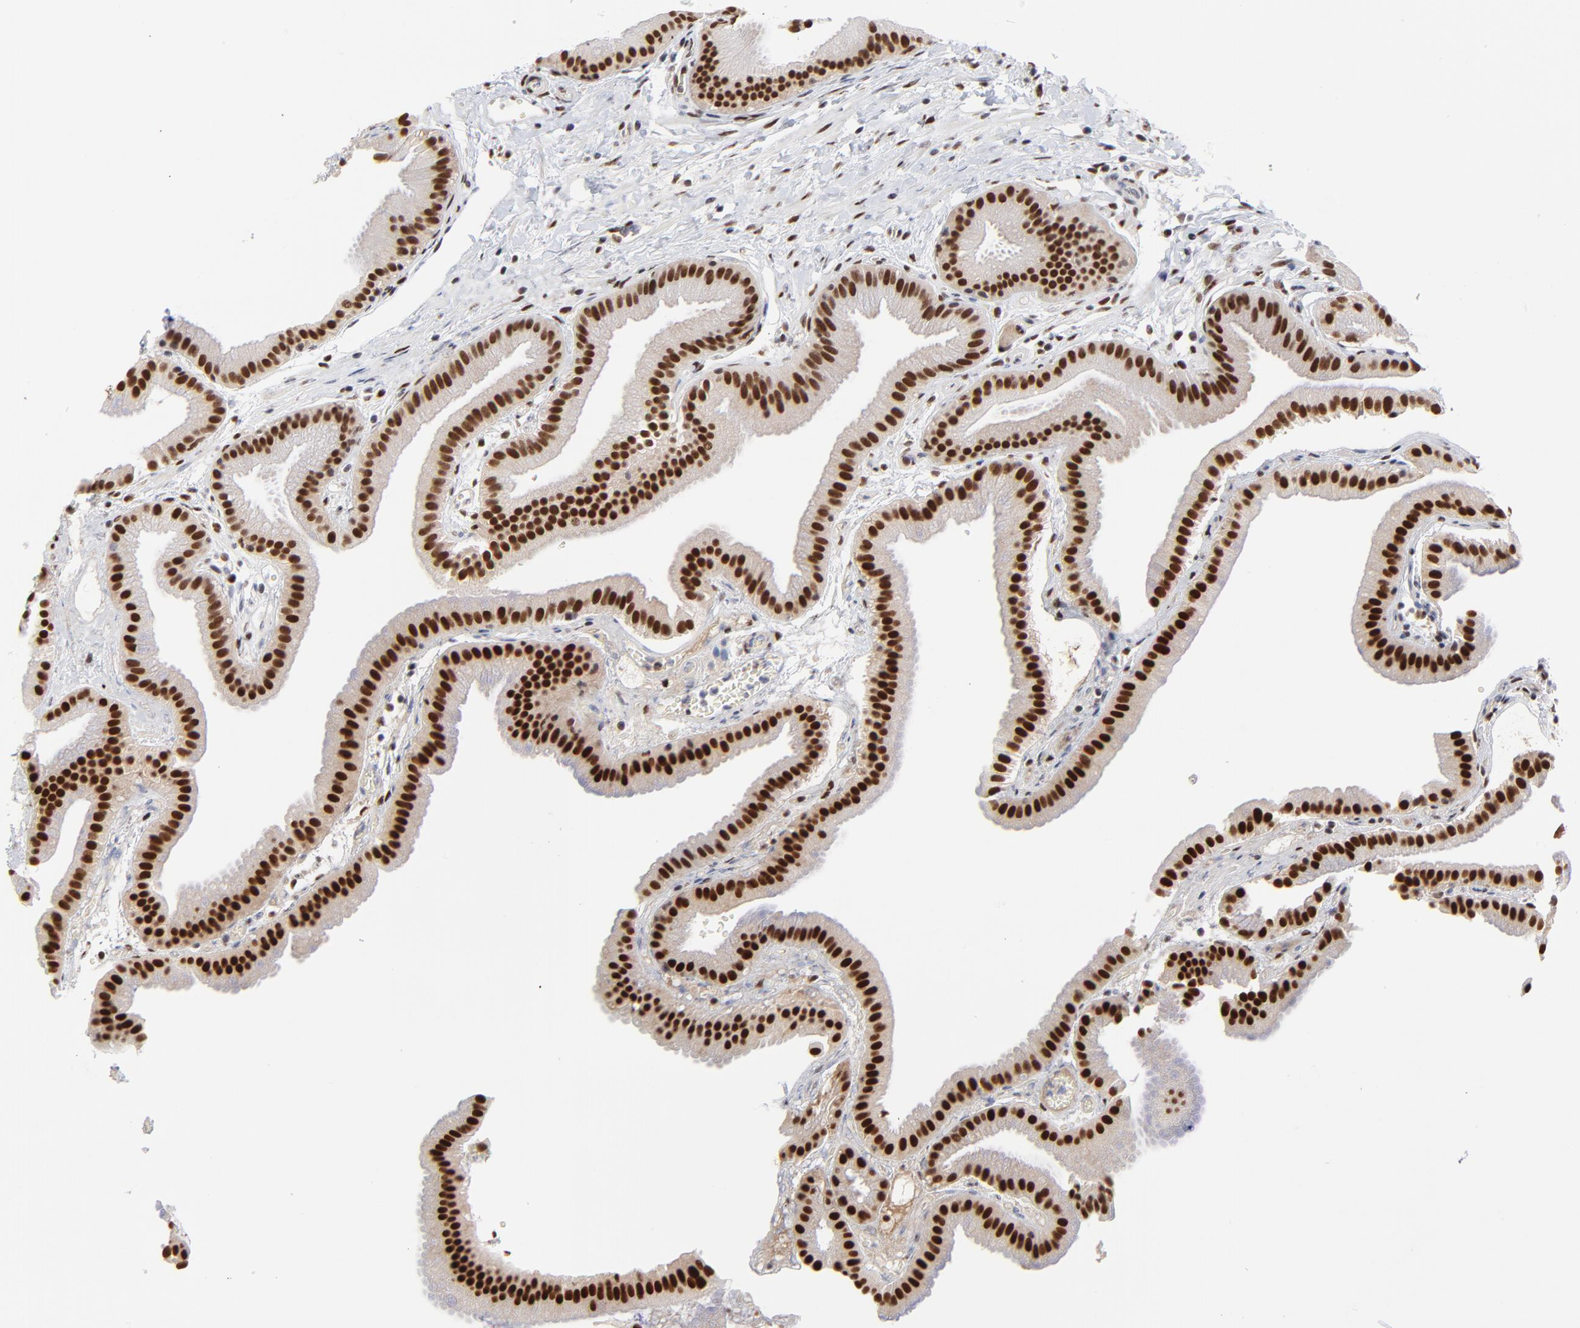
{"staining": {"intensity": "strong", "quantity": ">75%", "location": "nuclear"}, "tissue": "gallbladder", "cell_type": "Glandular cells", "image_type": "normal", "snomed": [{"axis": "morphology", "description": "Normal tissue, NOS"}, {"axis": "topography", "description": "Gallbladder"}], "caption": "Human gallbladder stained with a brown dye shows strong nuclear positive staining in approximately >75% of glandular cells.", "gene": "ZMYM3", "patient": {"sex": "female", "age": 63}}